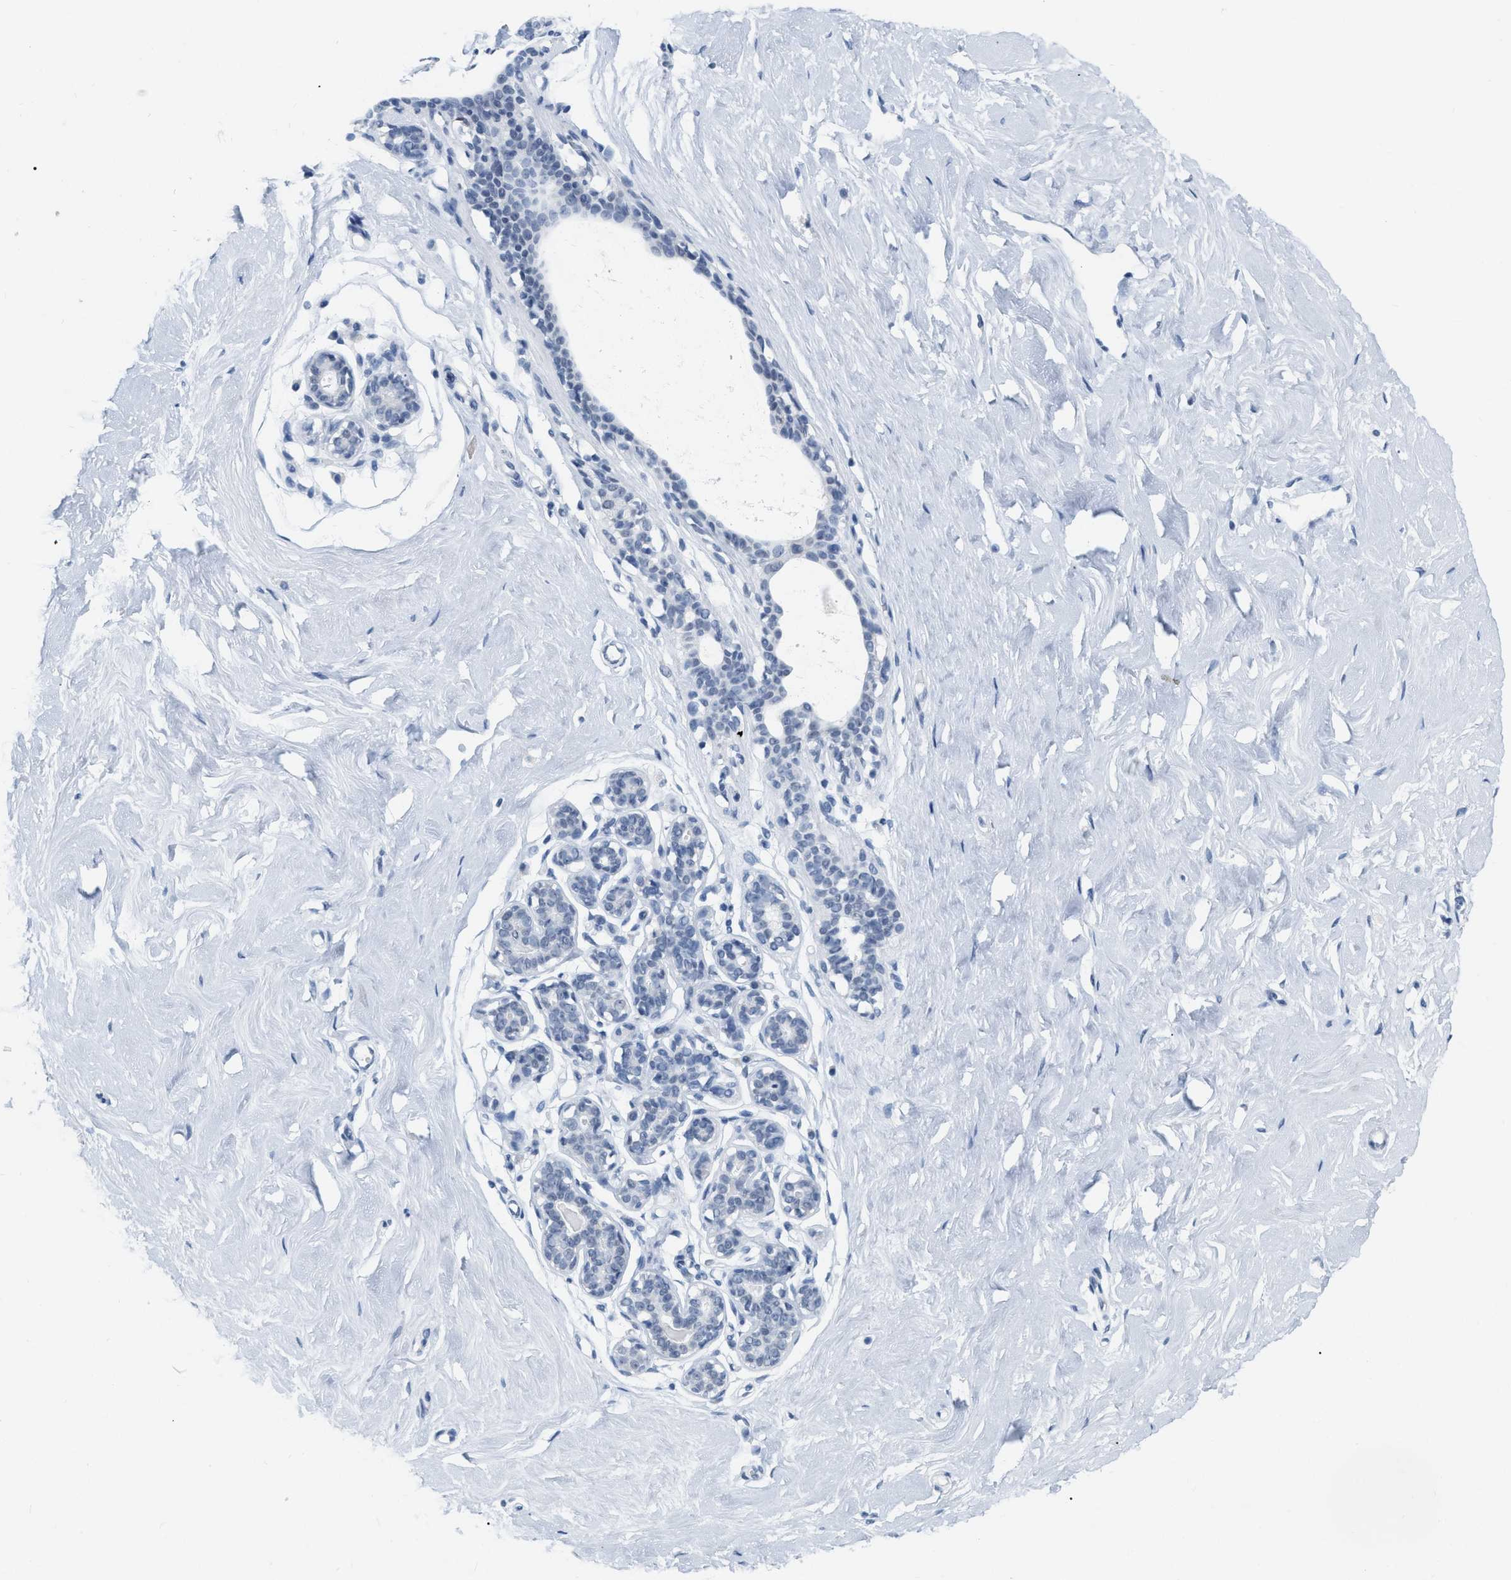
{"staining": {"intensity": "negative", "quantity": "none", "location": "none"}, "tissue": "breast", "cell_type": "Adipocytes", "image_type": "normal", "snomed": [{"axis": "morphology", "description": "Normal tissue, NOS"}, {"axis": "topography", "description": "Breast"}], "caption": "A high-resolution histopathology image shows IHC staining of benign breast, which displays no significant staining in adipocytes.", "gene": "XIRP1", "patient": {"sex": "female", "age": 23}}